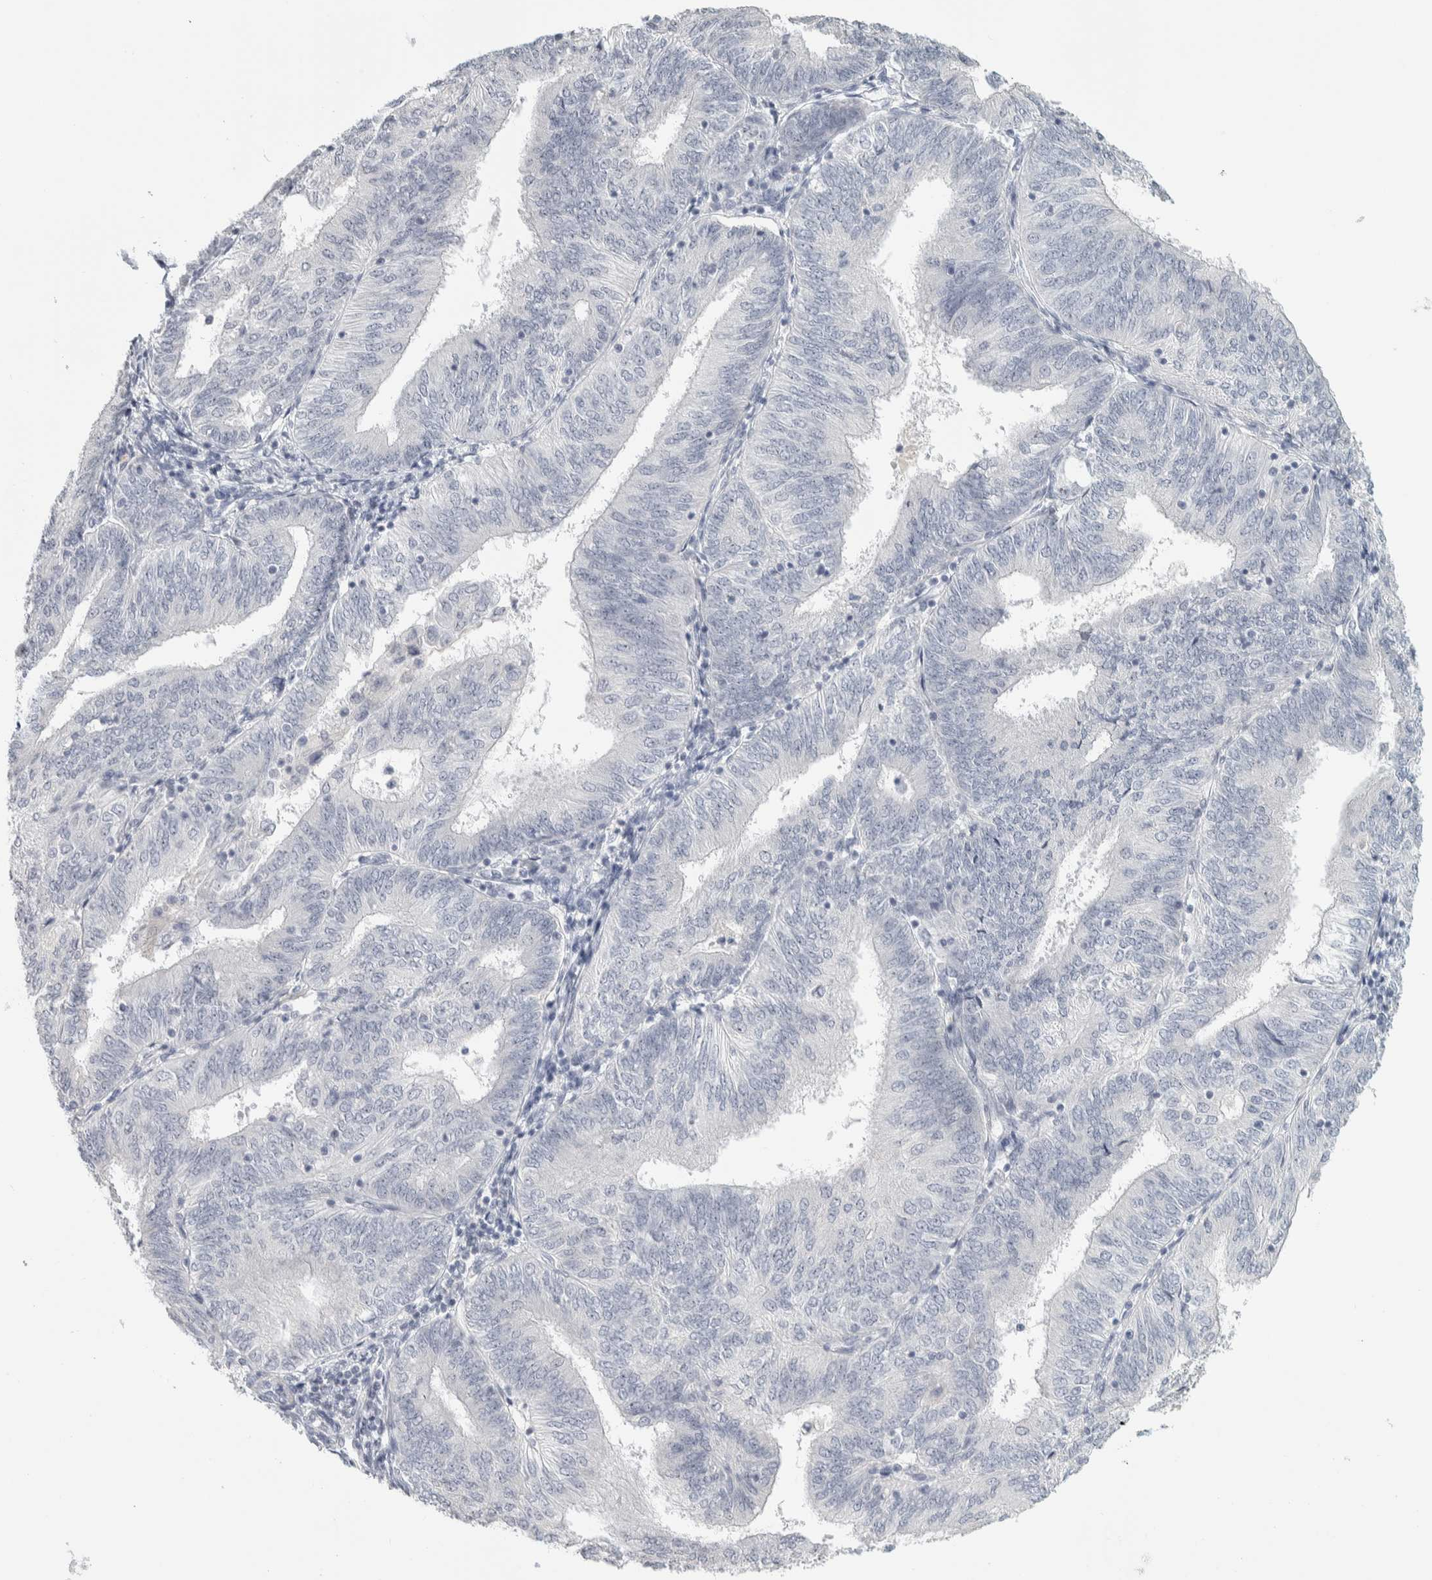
{"staining": {"intensity": "negative", "quantity": "none", "location": "none"}, "tissue": "endometrial cancer", "cell_type": "Tumor cells", "image_type": "cancer", "snomed": [{"axis": "morphology", "description": "Adenocarcinoma, NOS"}, {"axis": "topography", "description": "Endometrium"}], "caption": "Endometrial adenocarcinoma stained for a protein using immunohistochemistry (IHC) shows no positivity tumor cells.", "gene": "DCXR", "patient": {"sex": "female", "age": 58}}